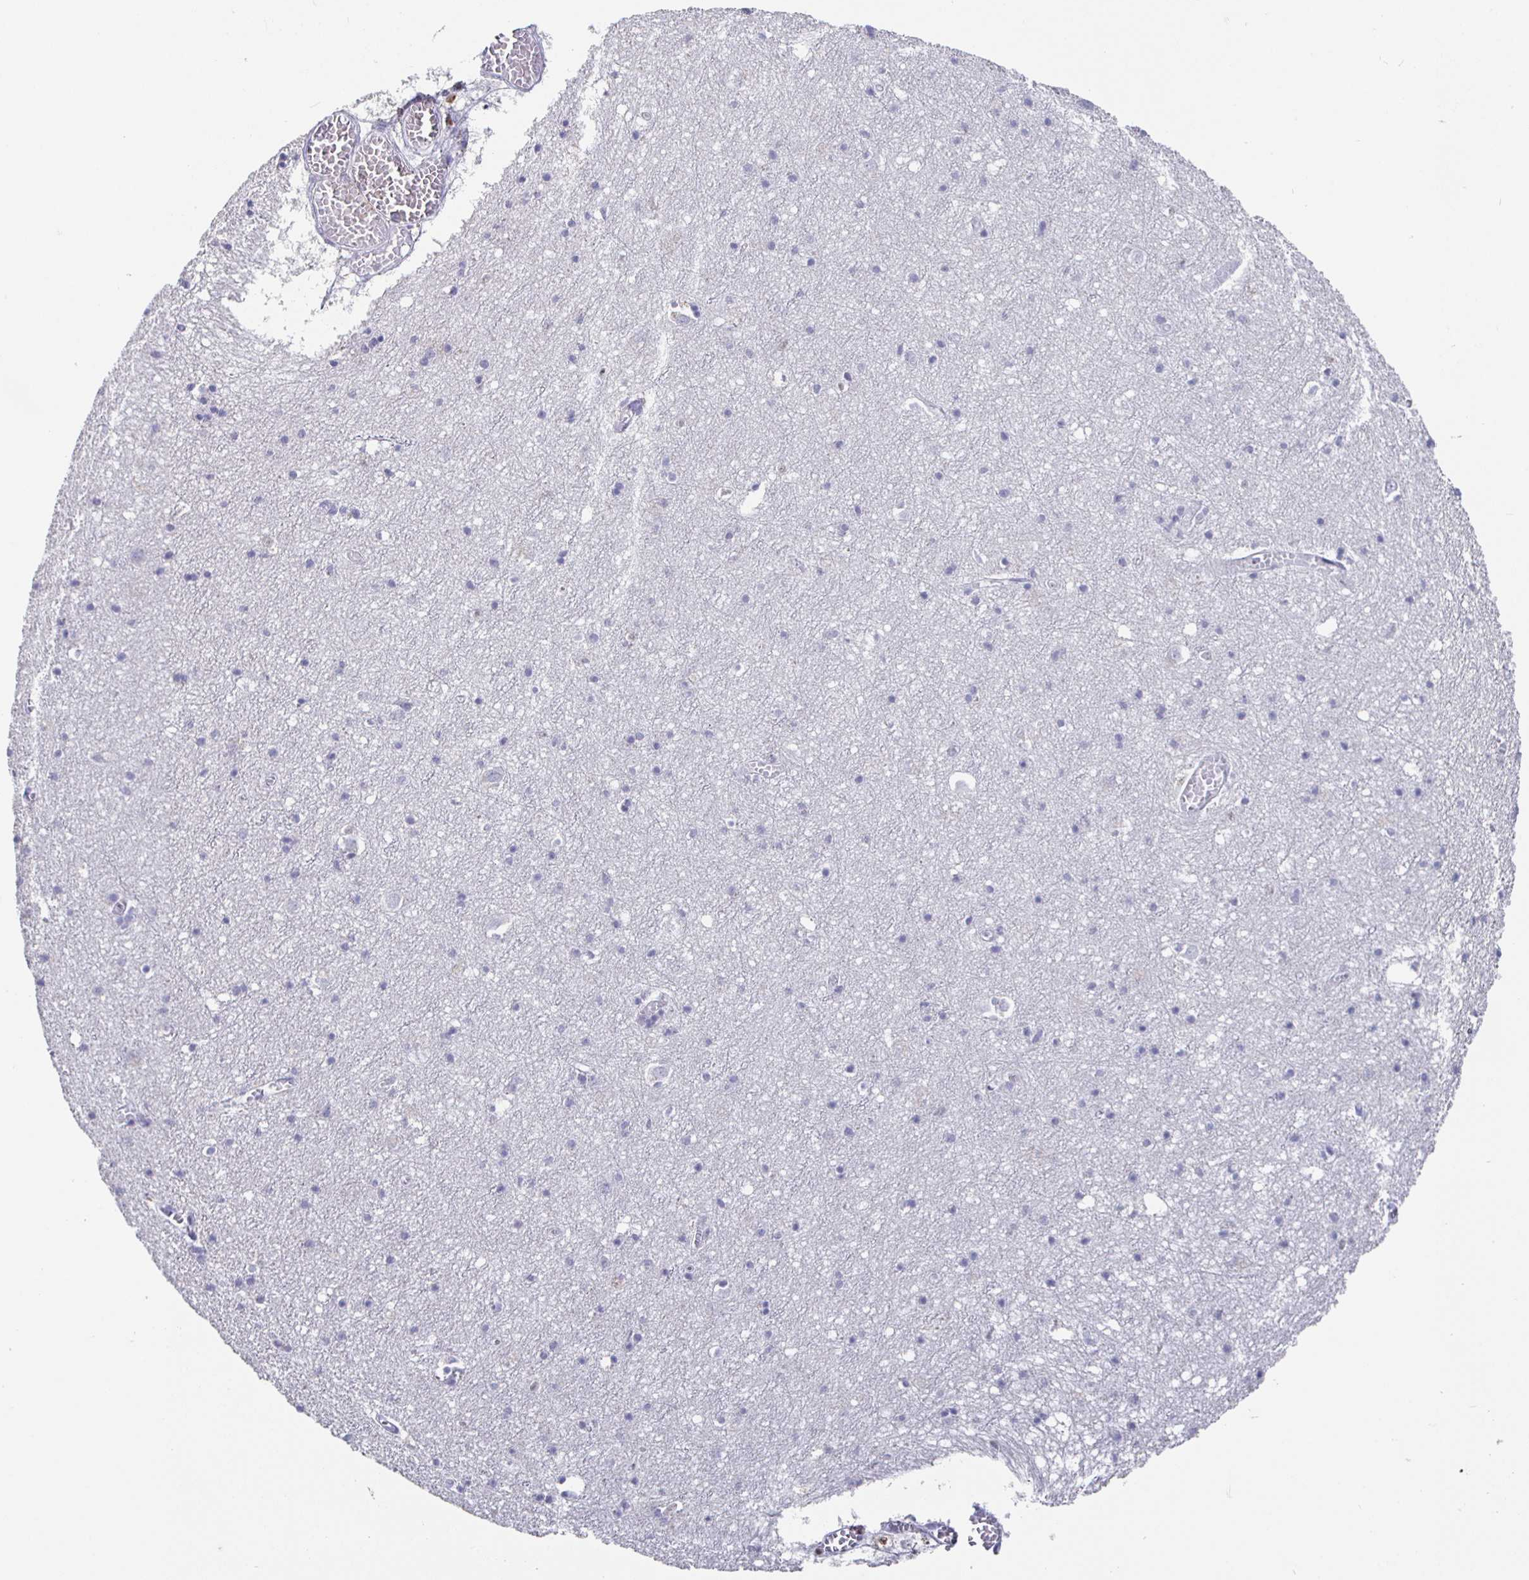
{"staining": {"intensity": "negative", "quantity": "none", "location": "none"}, "tissue": "cerebral cortex", "cell_type": "Endothelial cells", "image_type": "normal", "snomed": [{"axis": "morphology", "description": "Normal tissue, NOS"}, {"axis": "topography", "description": "Cerebral cortex"}], "caption": "A high-resolution image shows immunohistochemistry staining of benign cerebral cortex, which demonstrates no significant staining in endothelial cells. The staining is performed using DAB brown chromogen with nuclei counter-stained in using hematoxylin.", "gene": "RUNX2", "patient": {"sex": "male", "age": 70}}